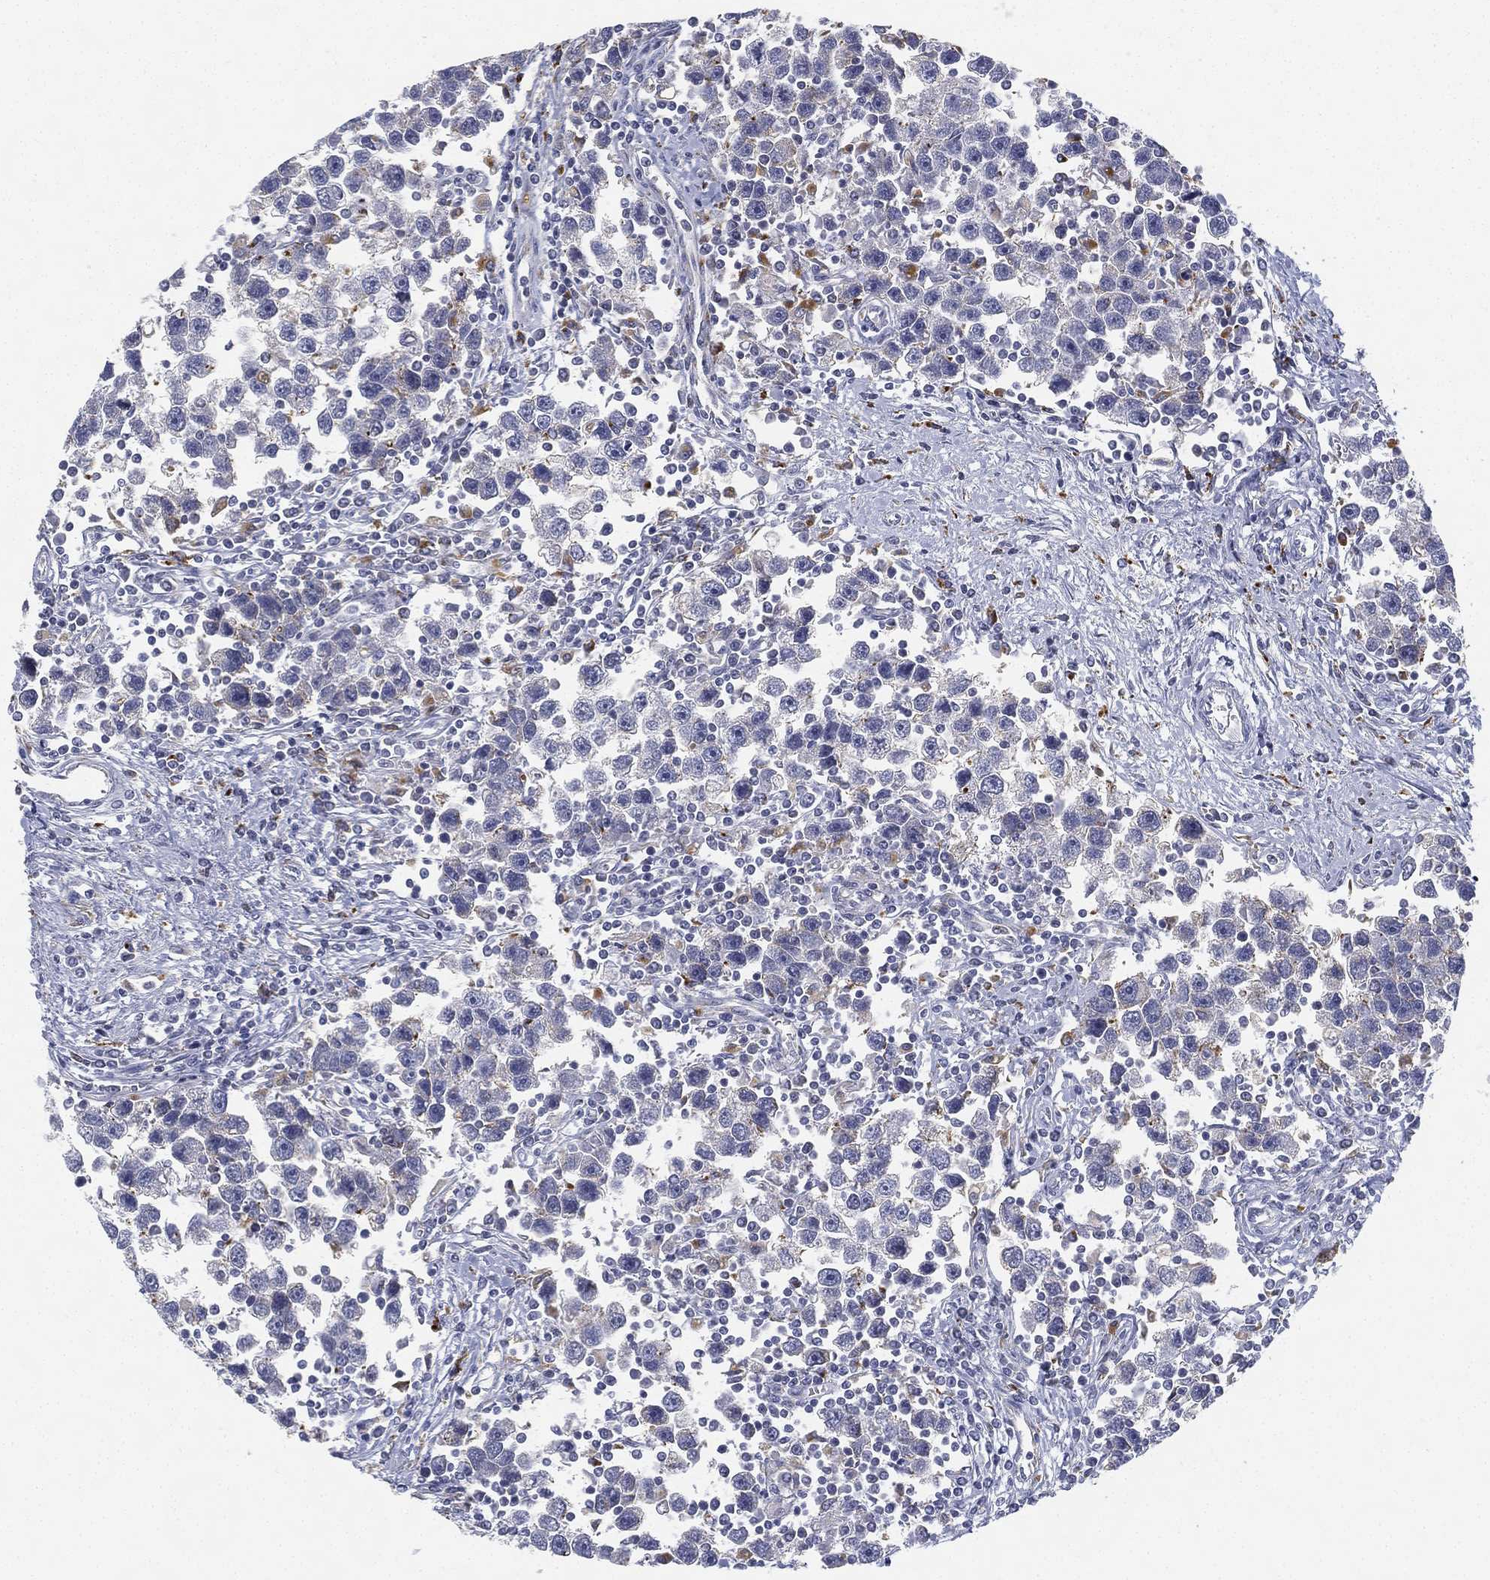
{"staining": {"intensity": "negative", "quantity": "none", "location": "none"}, "tissue": "testis cancer", "cell_type": "Tumor cells", "image_type": "cancer", "snomed": [{"axis": "morphology", "description": "Seminoma, NOS"}, {"axis": "topography", "description": "Testis"}], "caption": "Testis cancer (seminoma) stained for a protein using IHC shows no positivity tumor cells.", "gene": "NPC2", "patient": {"sex": "male", "age": 30}}